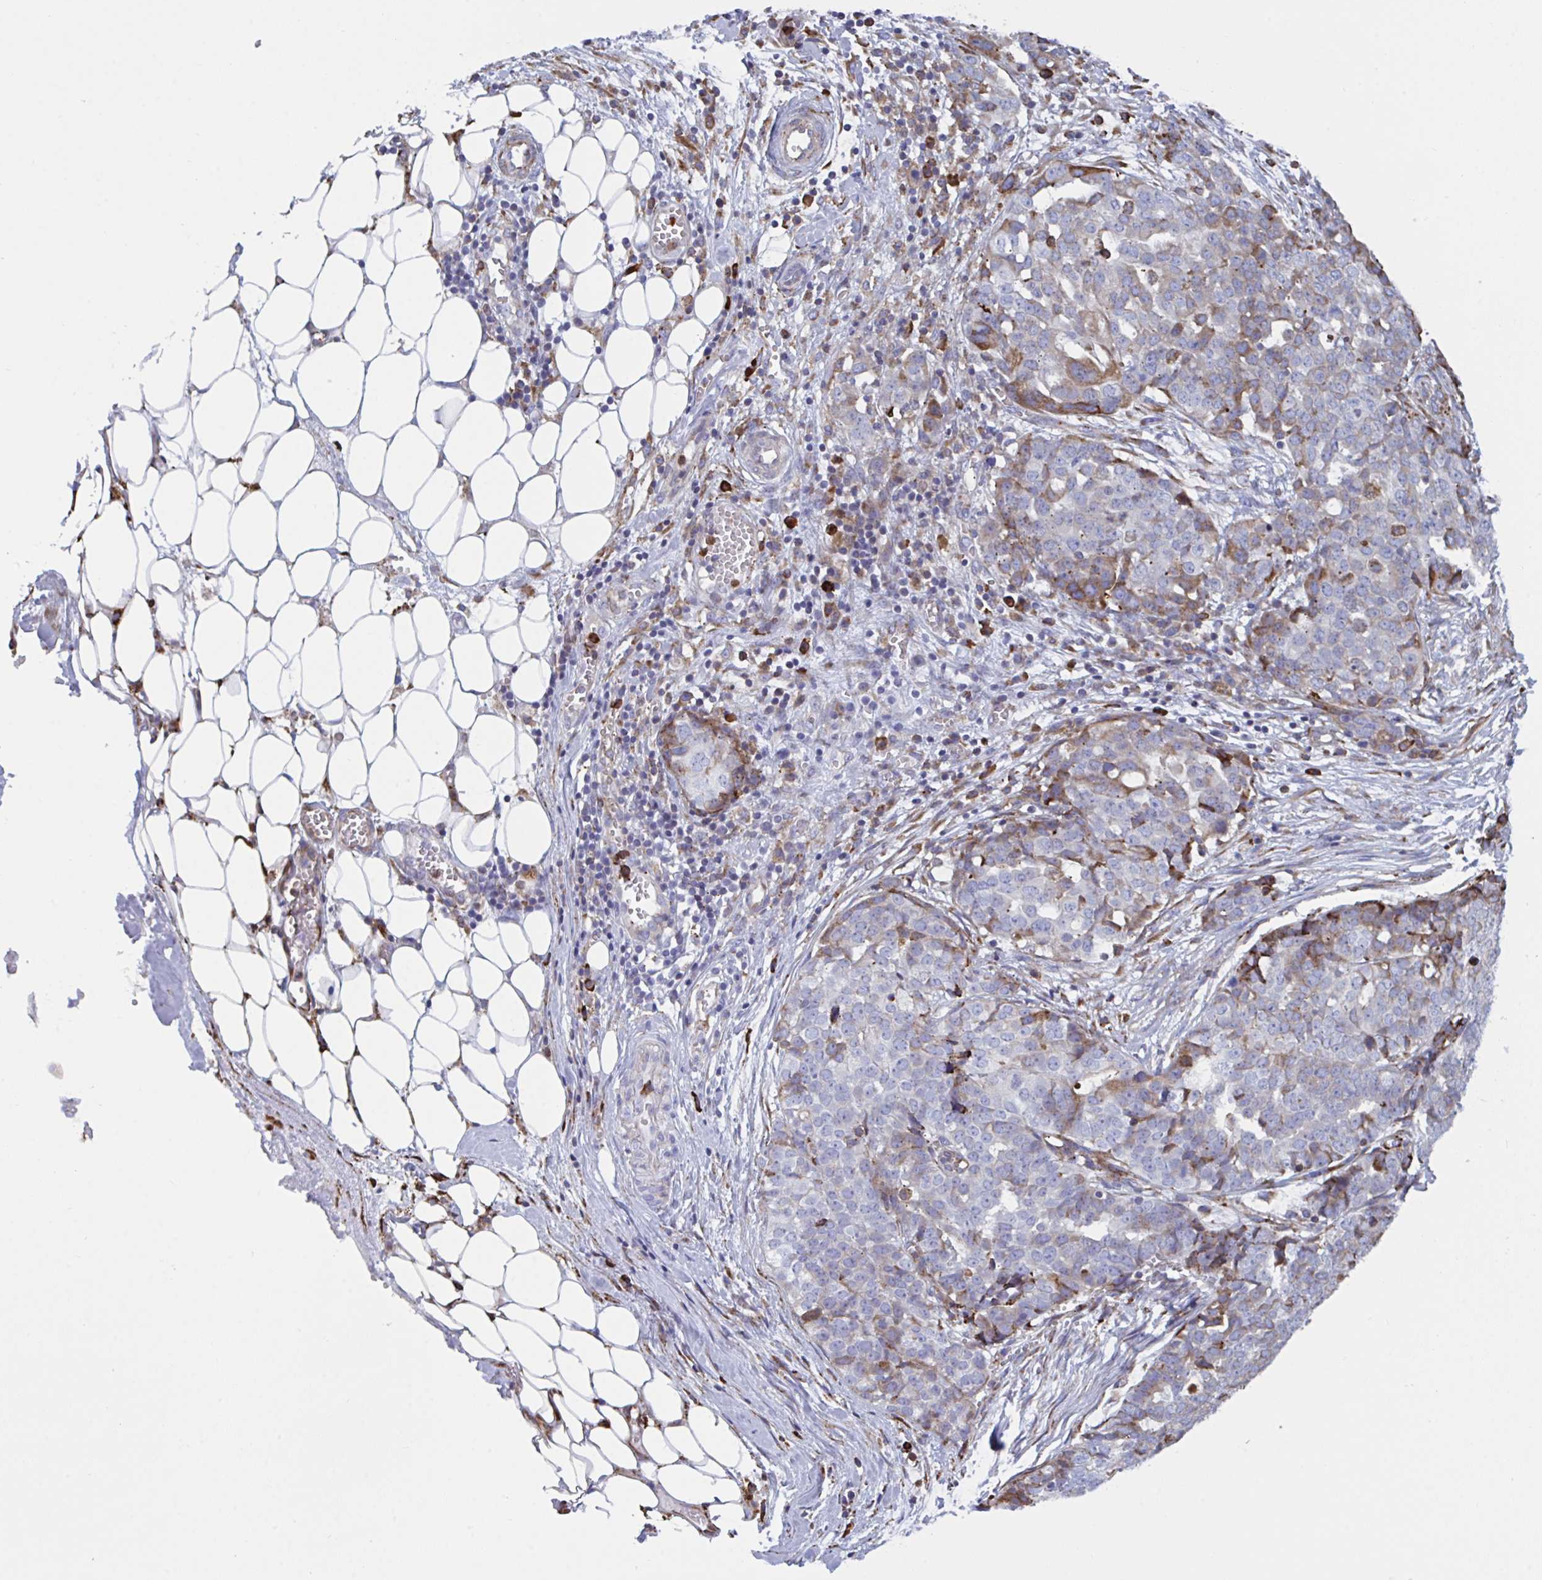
{"staining": {"intensity": "moderate", "quantity": "25%-75%", "location": "cytoplasmic/membranous"}, "tissue": "ovarian cancer", "cell_type": "Tumor cells", "image_type": "cancer", "snomed": [{"axis": "morphology", "description": "Cystadenocarcinoma, serous, NOS"}, {"axis": "topography", "description": "Soft tissue"}, {"axis": "topography", "description": "Ovary"}], "caption": "Ovarian serous cystadenocarcinoma stained with IHC displays moderate cytoplasmic/membranous expression in about 25%-75% of tumor cells.", "gene": "PEAK3", "patient": {"sex": "female", "age": 57}}